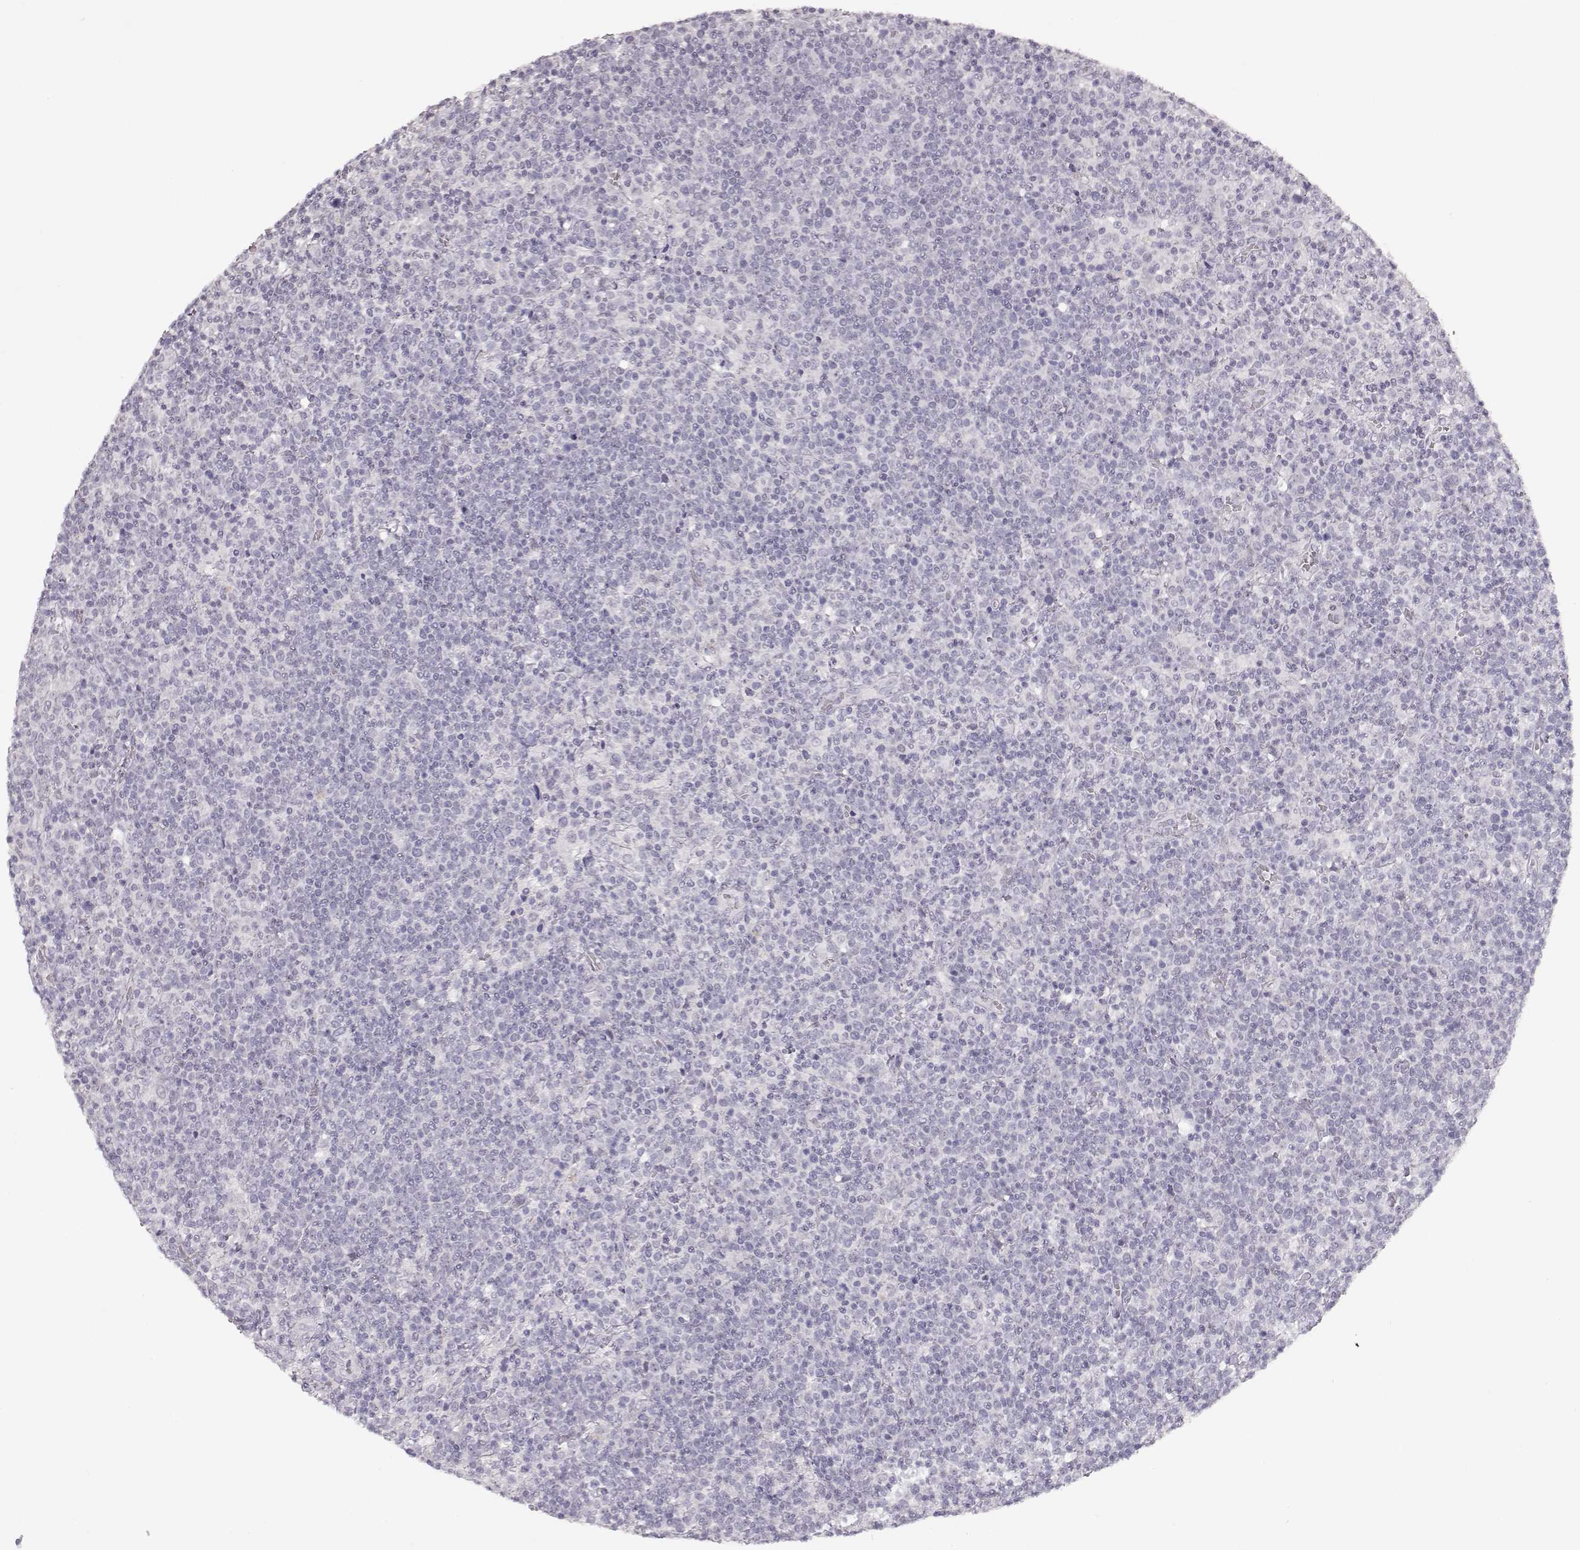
{"staining": {"intensity": "negative", "quantity": "none", "location": "none"}, "tissue": "lymphoma", "cell_type": "Tumor cells", "image_type": "cancer", "snomed": [{"axis": "morphology", "description": "Malignant lymphoma, non-Hodgkin's type, High grade"}, {"axis": "topography", "description": "Lymph node"}], "caption": "Immunohistochemistry (IHC) photomicrograph of human malignant lymphoma, non-Hodgkin's type (high-grade) stained for a protein (brown), which displays no staining in tumor cells. Brightfield microscopy of immunohistochemistry stained with DAB (3,3'-diaminobenzidine) (brown) and hematoxylin (blue), captured at high magnification.", "gene": "FAM205A", "patient": {"sex": "male", "age": 61}}